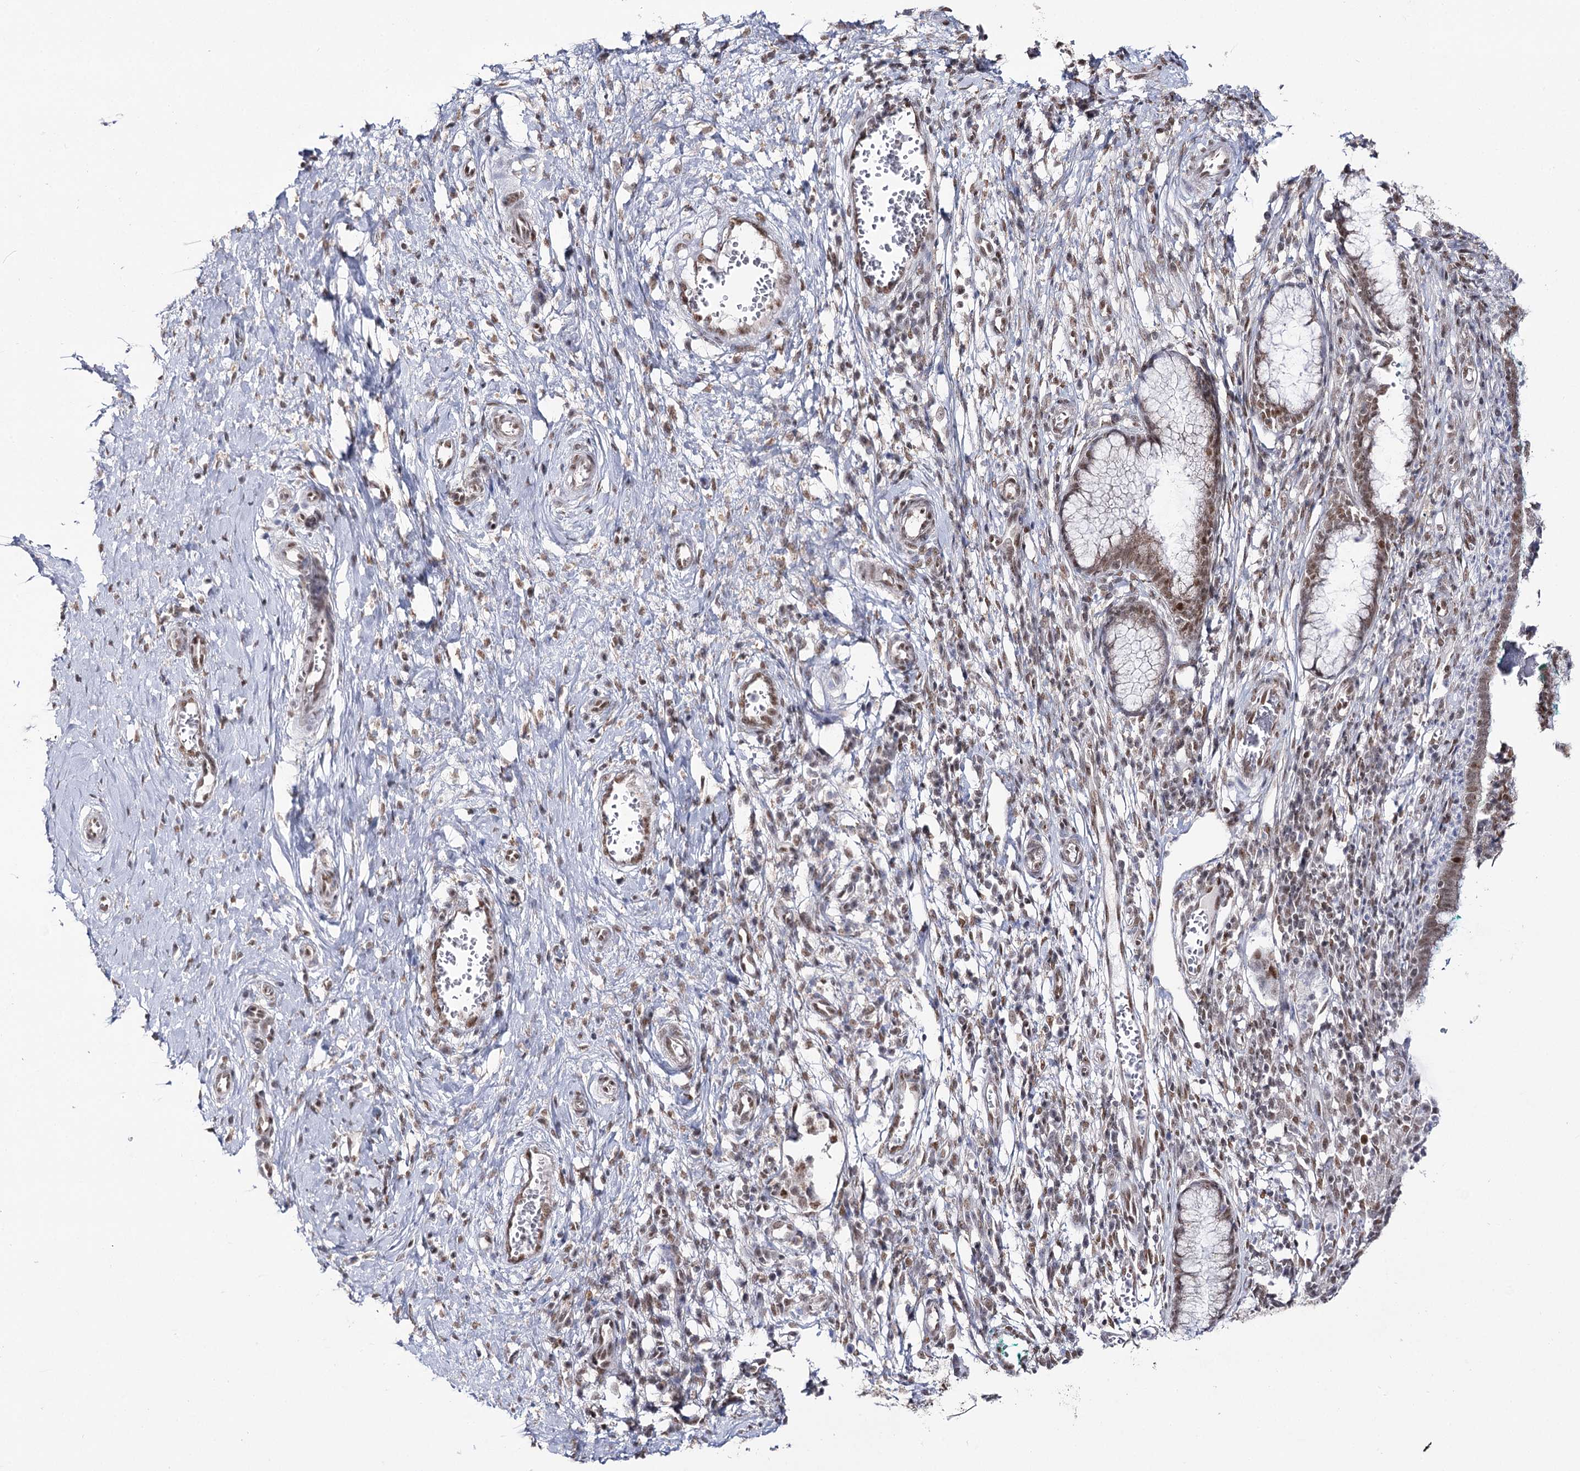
{"staining": {"intensity": "moderate", "quantity": "25%-75%", "location": "nuclear"}, "tissue": "cervix", "cell_type": "Glandular cells", "image_type": "normal", "snomed": [{"axis": "morphology", "description": "Normal tissue, NOS"}, {"axis": "morphology", "description": "Adenocarcinoma, NOS"}, {"axis": "topography", "description": "Cervix"}], "caption": "Glandular cells exhibit moderate nuclear expression in approximately 25%-75% of cells in benign cervix. (DAB (3,3'-diaminobenzidine) IHC, brown staining for protein, blue staining for nuclei).", "gene": "VGLL4", "patient": {"sex": "female", "age": 29}}